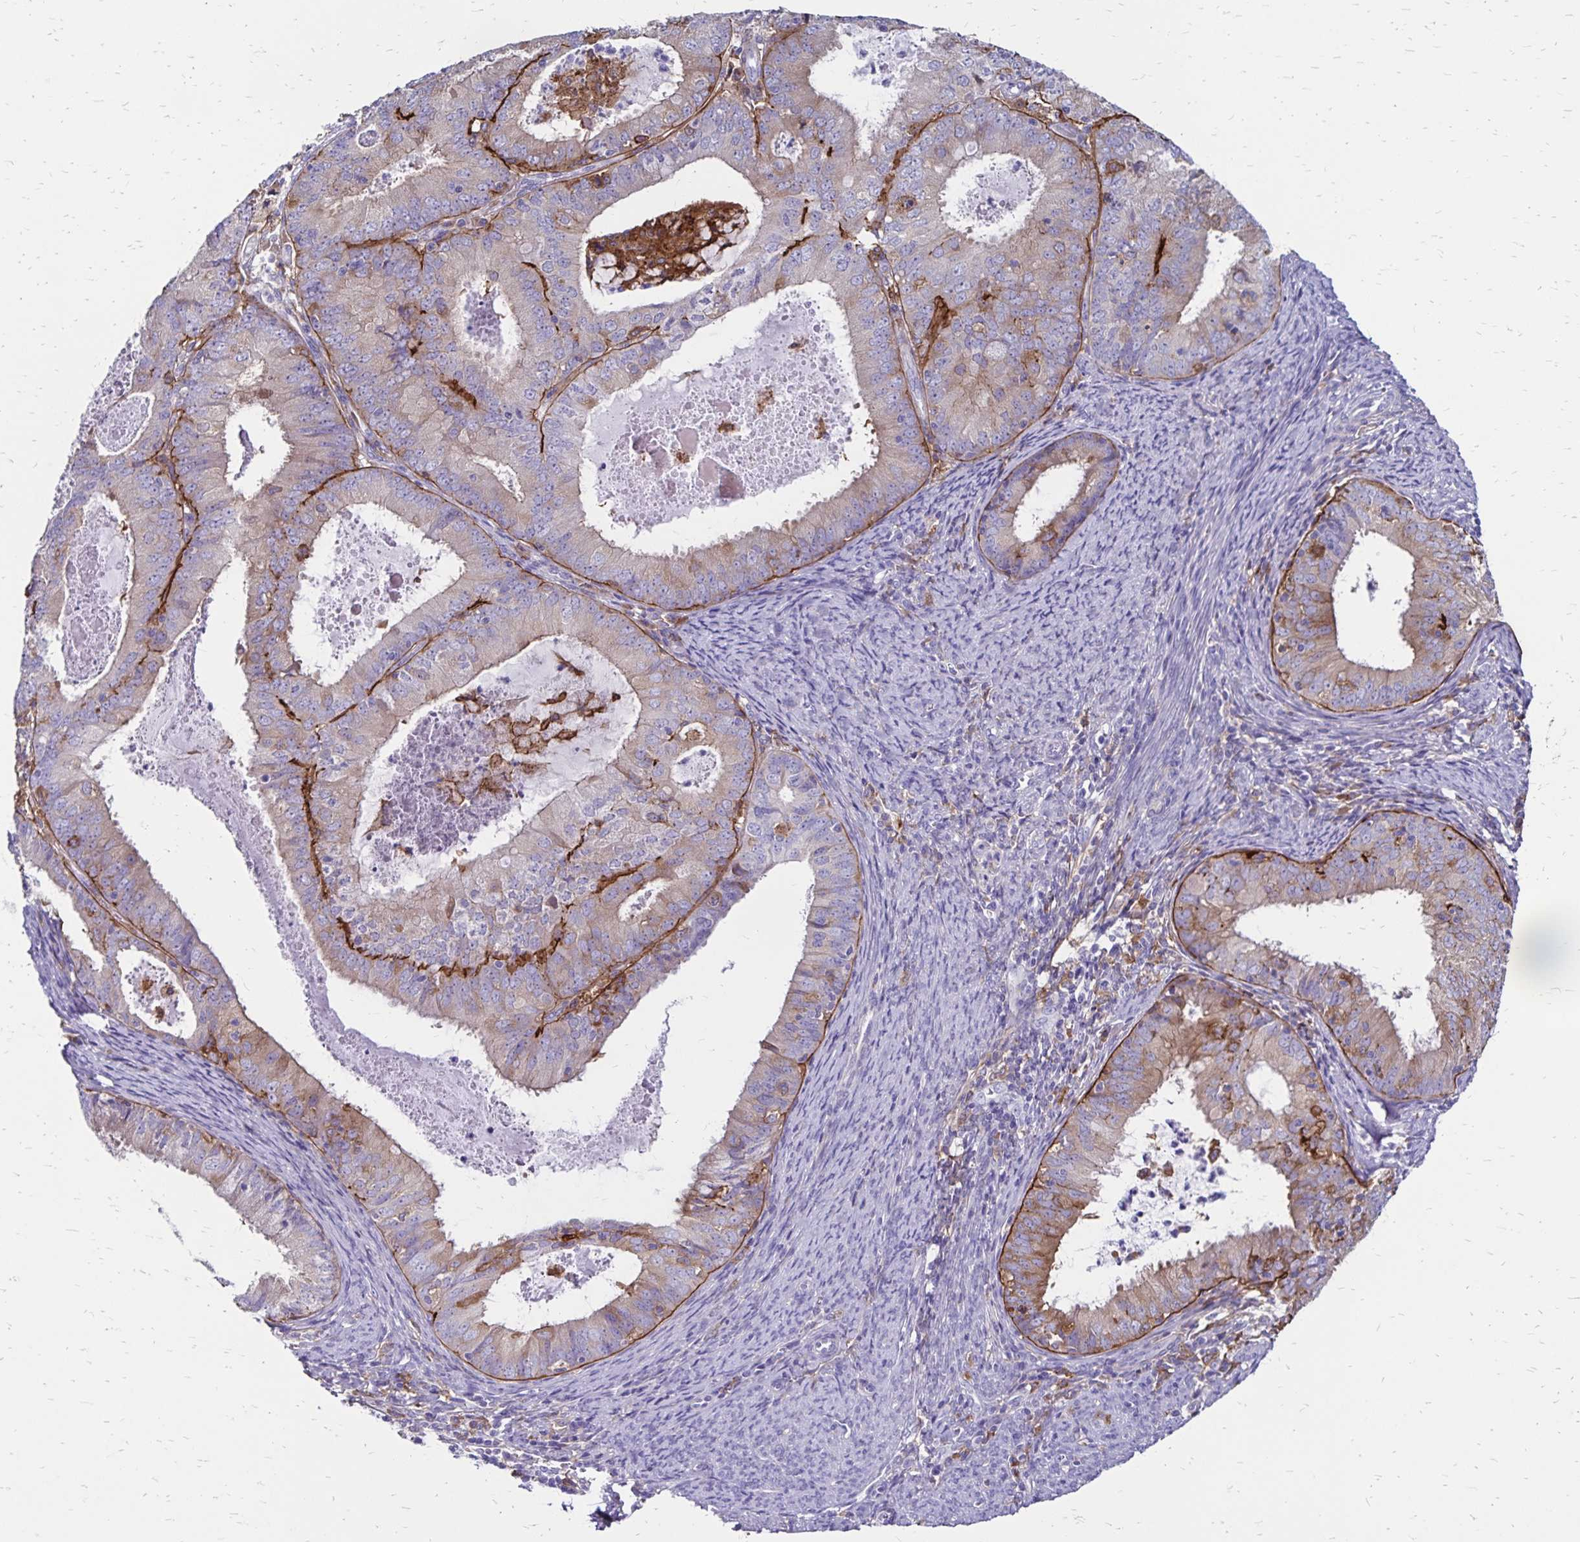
{"staining": {"intensity": "weak", "quantity": "<25%", "location": "cytoplasmic/membranous"}, "tissue": "endometrial cancer", "cell_type": "Tumor cells", "image_type": "cancer", "snomed": [{"axis": "morphology", "description": "Adenocarcinoma, NOS"}, {"axis": "topography", "description": "Endometrium"}], "caption": "DAB (3,3'-diaminobenzidine) immunohistochemical staining of endometrial cancer shows no significant positivity in tumor cells.", "gene": "TNS3", "patient": {"sex": "female", "age": 57}}